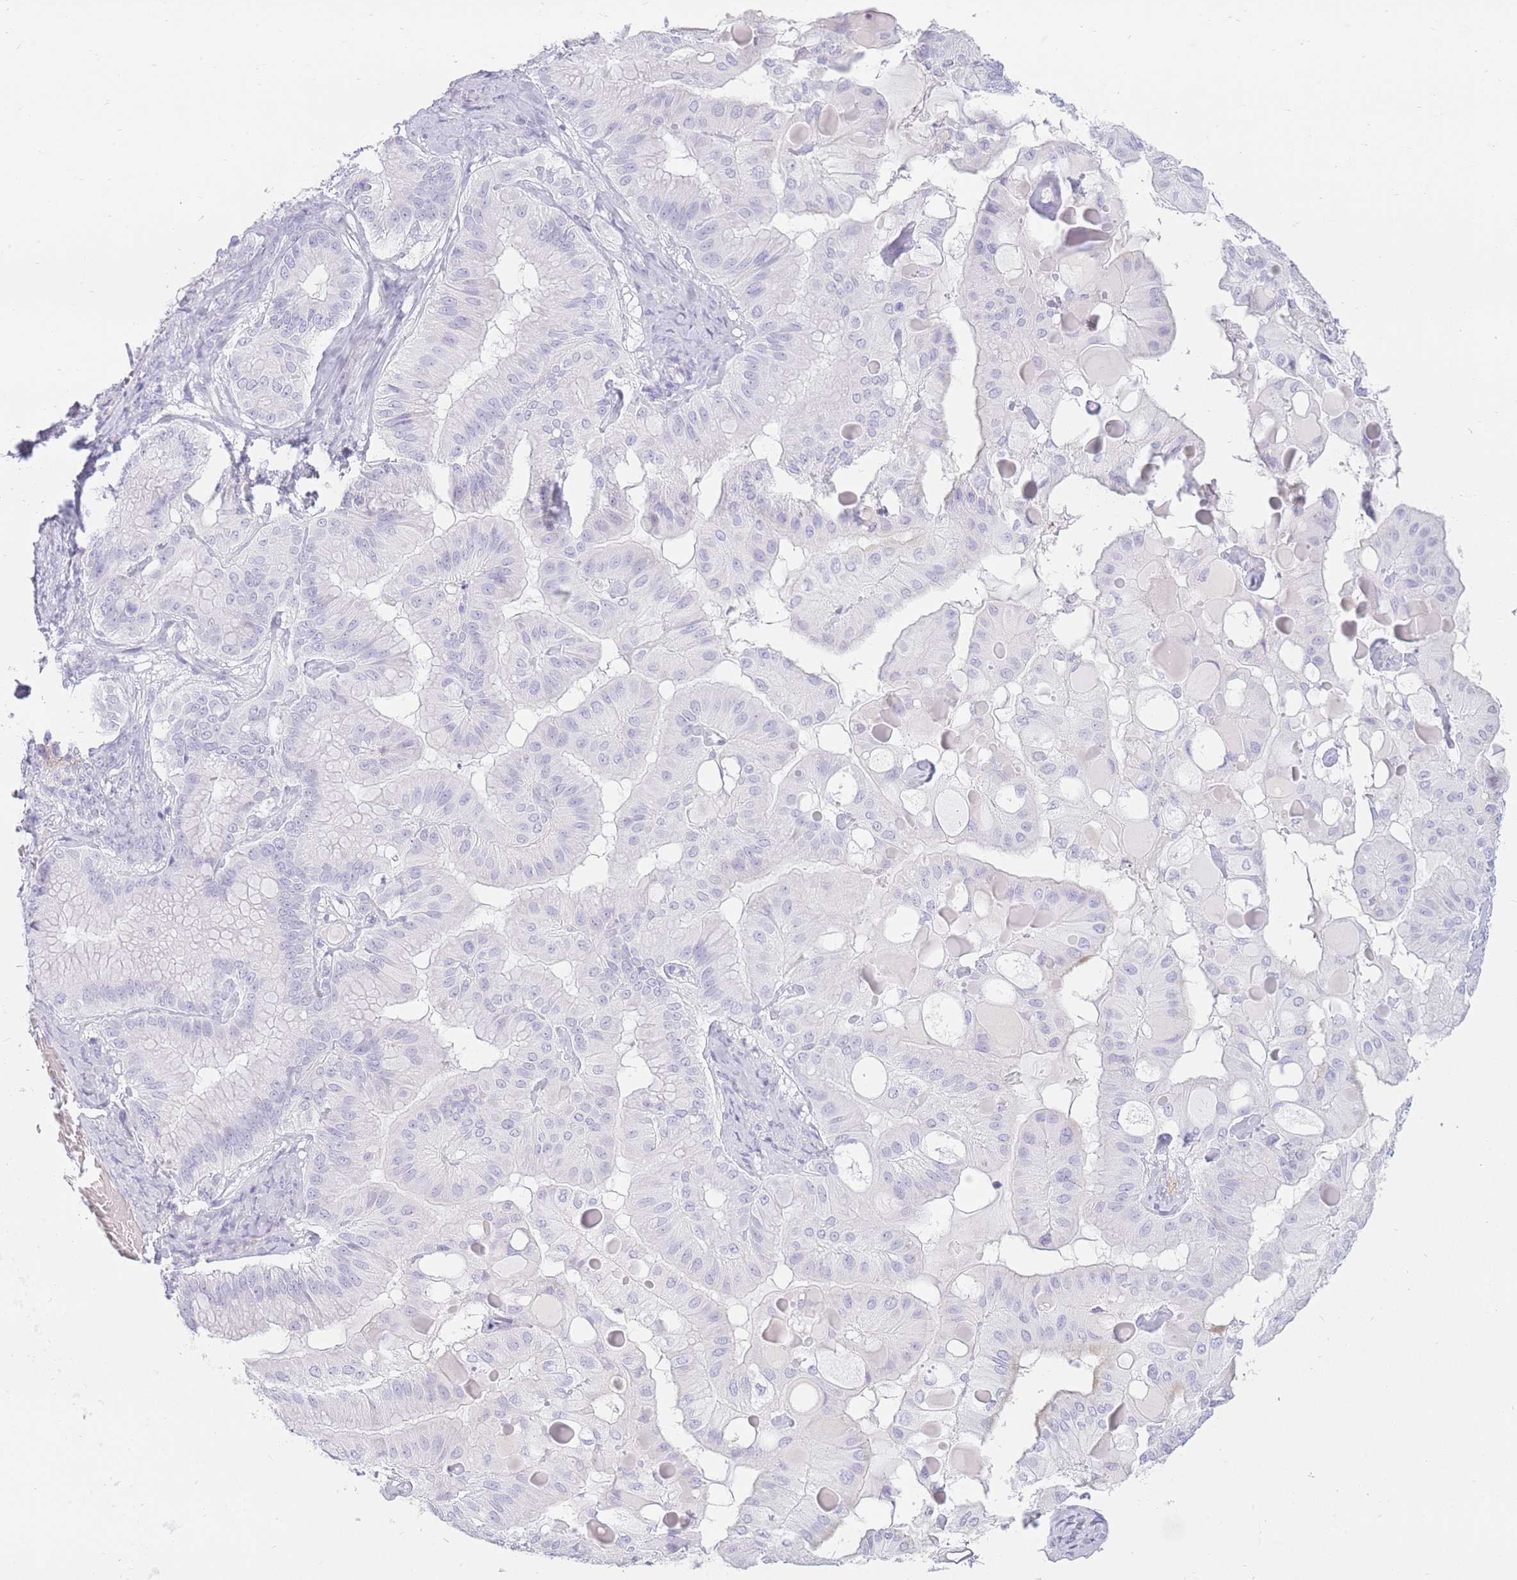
{"staining": {"intensity": "negative", "quantity": "none", "location": "none"}, "tissue": "ovarian cancer", "cell_type": "Tumor cells", "image_type": "cancer", "snomed": [{"axis": "morphology", "description": "Cystadenocarcinoma, mucinous, NOS"}, {"axis": "topography", "description": "Ovary"}], "caption": "The immunohistochemistry micrograph has no significant staining in tumor cells of ovarian cancer (mucinous cystadenocarcinoma) tissue.", "gene": "UPK1A", "patient": {"sex": "female", "age": 61}}